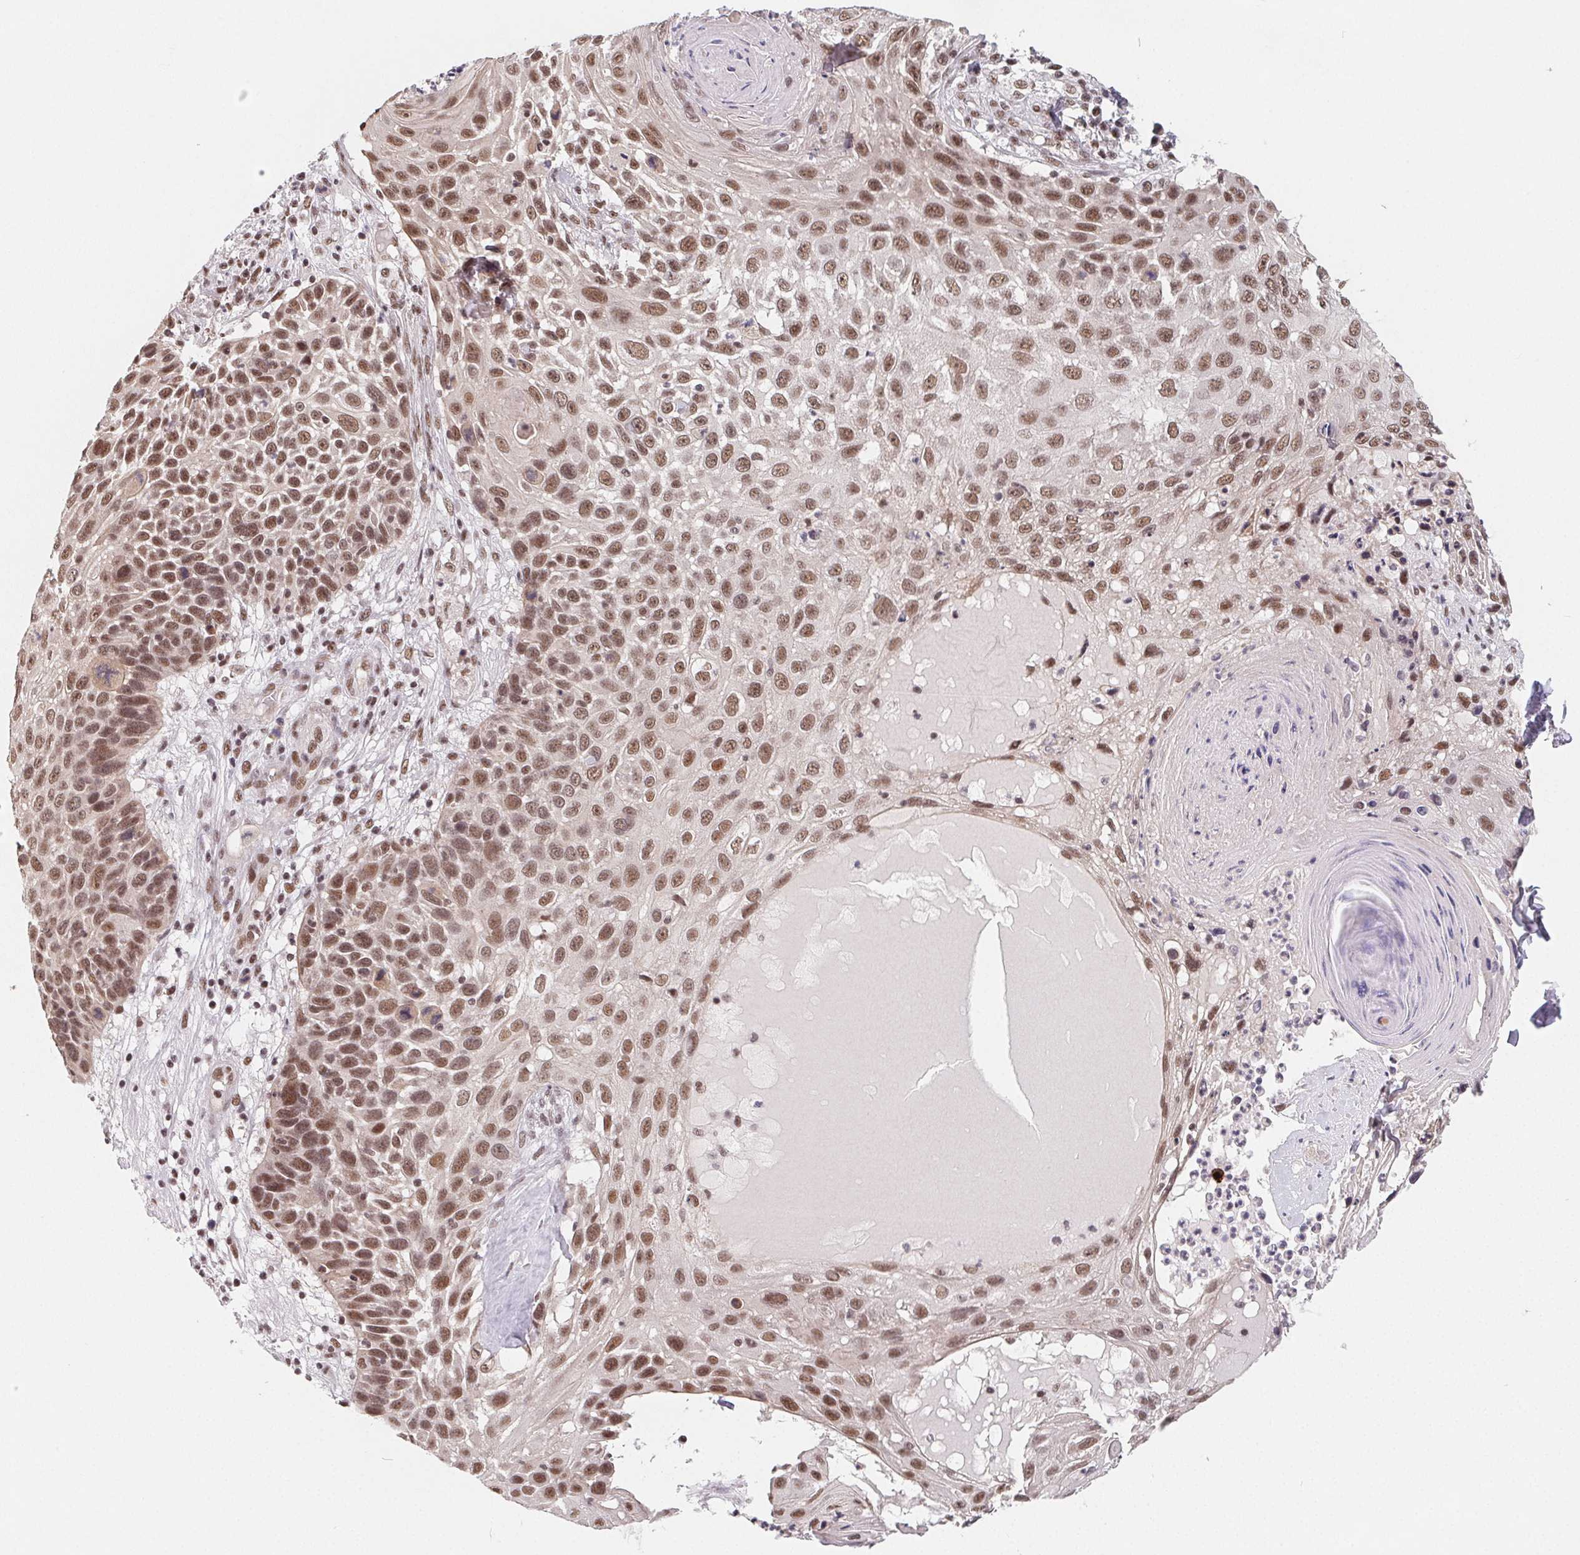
{"staining": {"intensity": "moderate", "quantity": ">75%", "location": "nuclear"}, "tissue": "skin cancer", "cell_type": "Tumor cells", "image_type": "cancer", "snomed": [{"axis": "morphology", "description": "Squamous cell carcinoma, NOS"}, {"axis": "topography", "description": "Skin"}], "caption": "Brown immunohistochemical staining in skin cancer exhibits moderate nuclear expression in approximately >75% of tumor cells.", "gene": "TCERG1", "patient": {"sex": "male", "age": 92}}